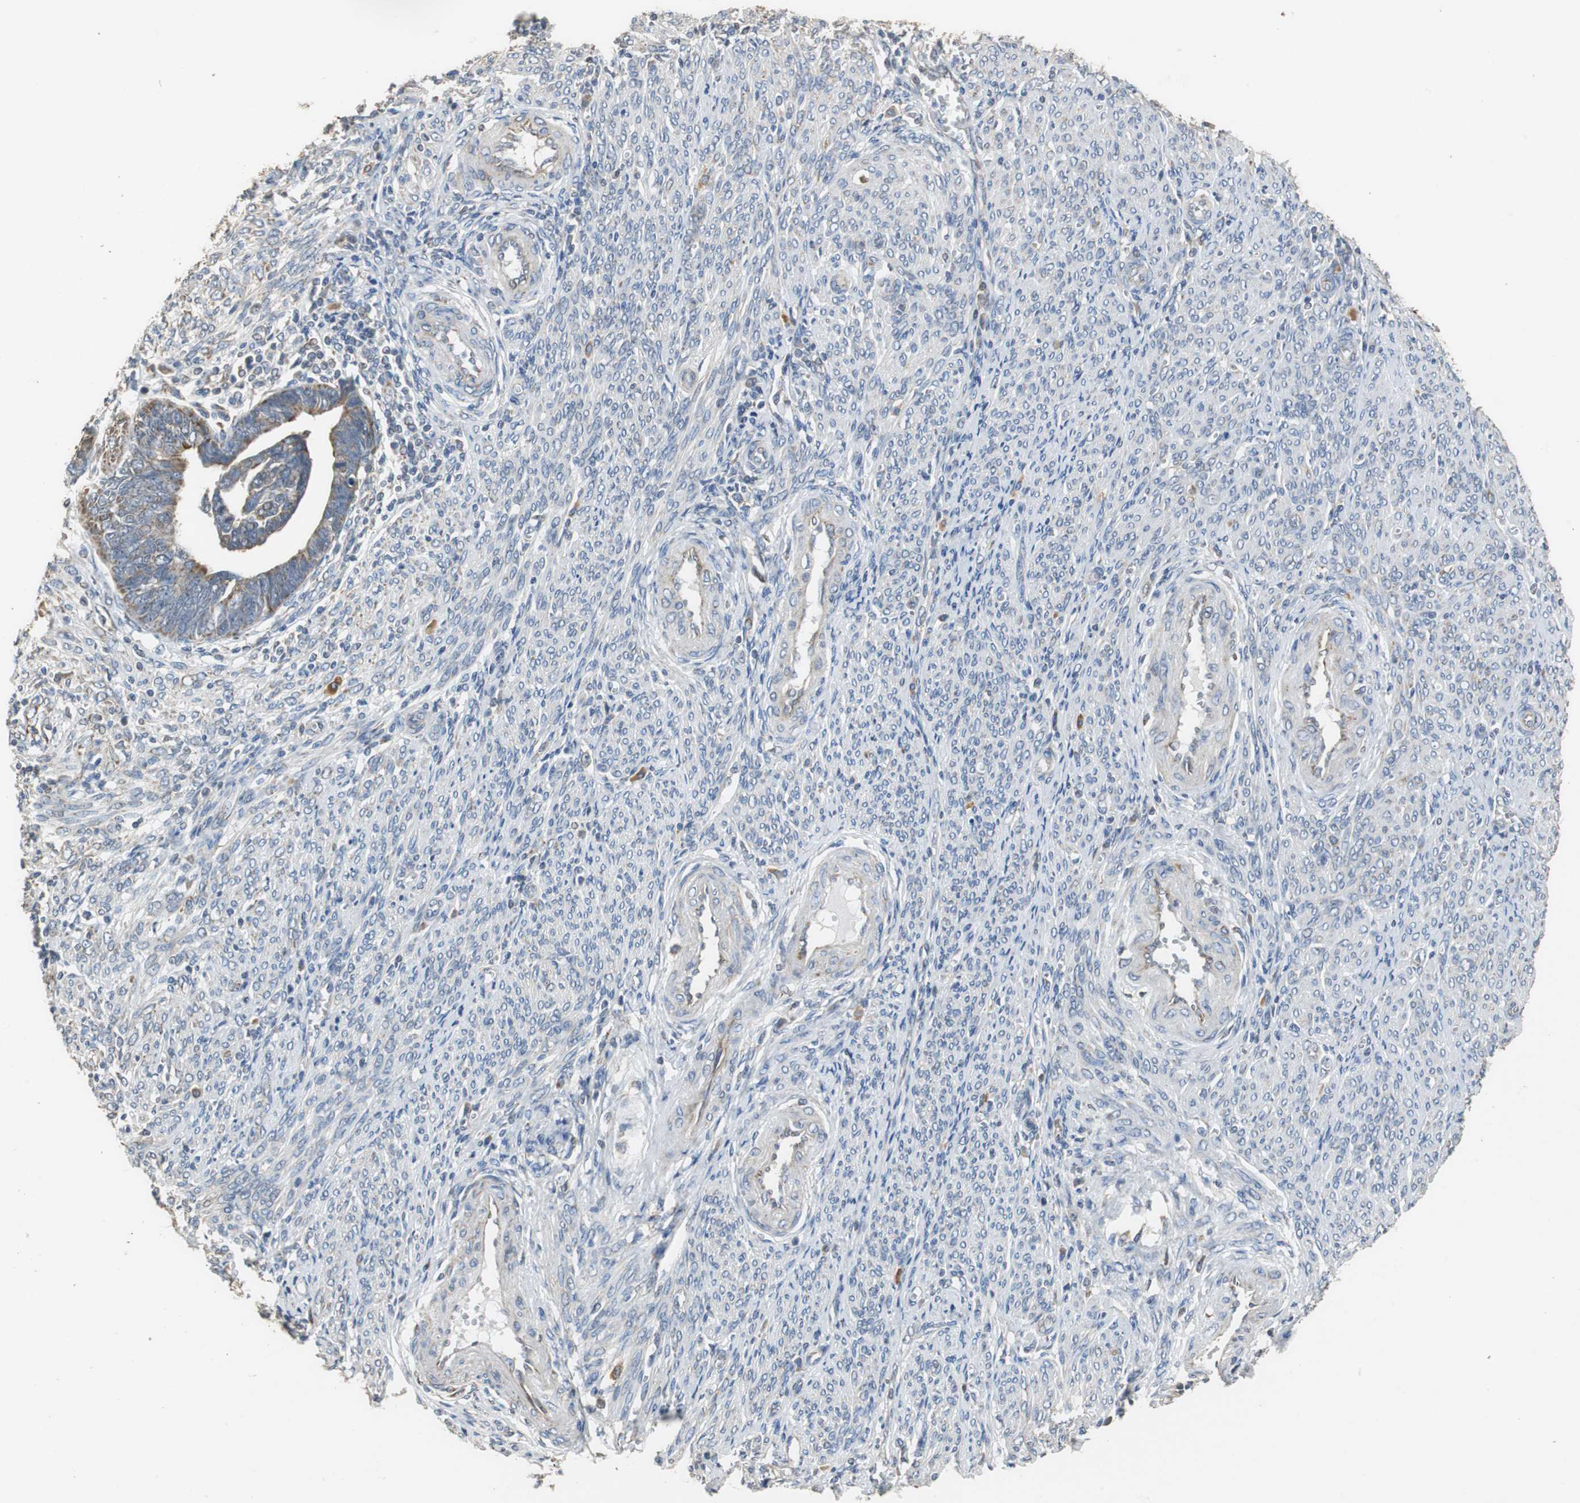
{"staining": {"intensity": "moderate", "quantity": "25%-75%", "location": "cytoplasmic/membranous"}, "tissue": "endometrial cancer", "cell_type": "Tumor cells", "image_type": "cancer", "snomed": [{"axis": "morphology", "description": "Adenocarcinoma, NOS"}, {"axis": "topography", "description": "Endometrium"}], "caption": "A medium amount of moderate cytoplasmic/membranous expression is identified in about 25%-75% of tumor cells in endometrial cancer (adenocarcinoma) tissue.", "gene": "HMGCL", "patient": {"sex": "female", "age": 75}}